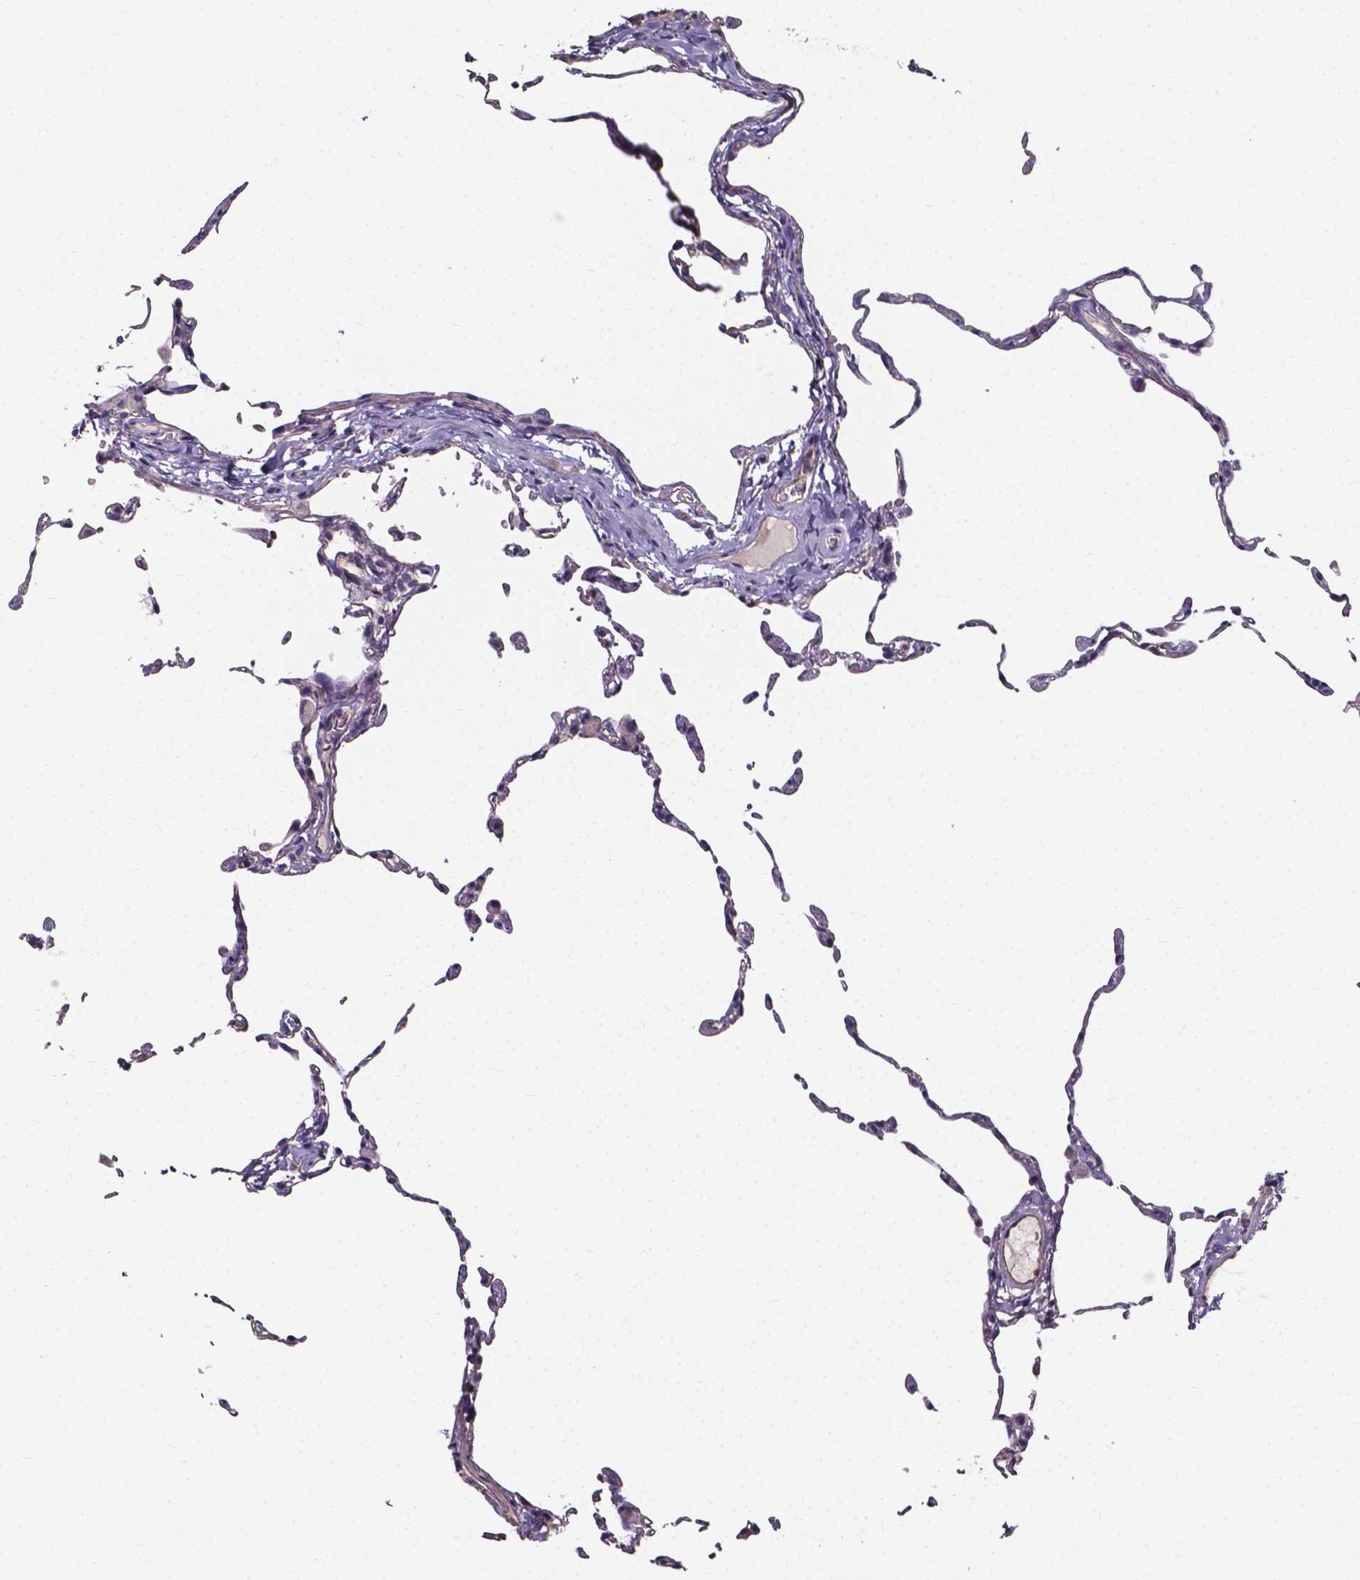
{"staining": {"intensity": "weak", "quantity": "<25%", "location": "cytoplasmic/membranous"}, "tissue": "lung", "cell_type": "Alveolar cells", "image_type": "normal", "snomed": [{"axis": "morphology", "description": "Normal tissue, NOS"}, {"axis": "topography", "description": "Lung"}], "caption": "This is an immunohistochemistry (IHC) photomicrograph of normal lung. There is no staining in alveolar cells.", "gene": "THEMIS", "patient": {"sex": "female", "age": 57}}